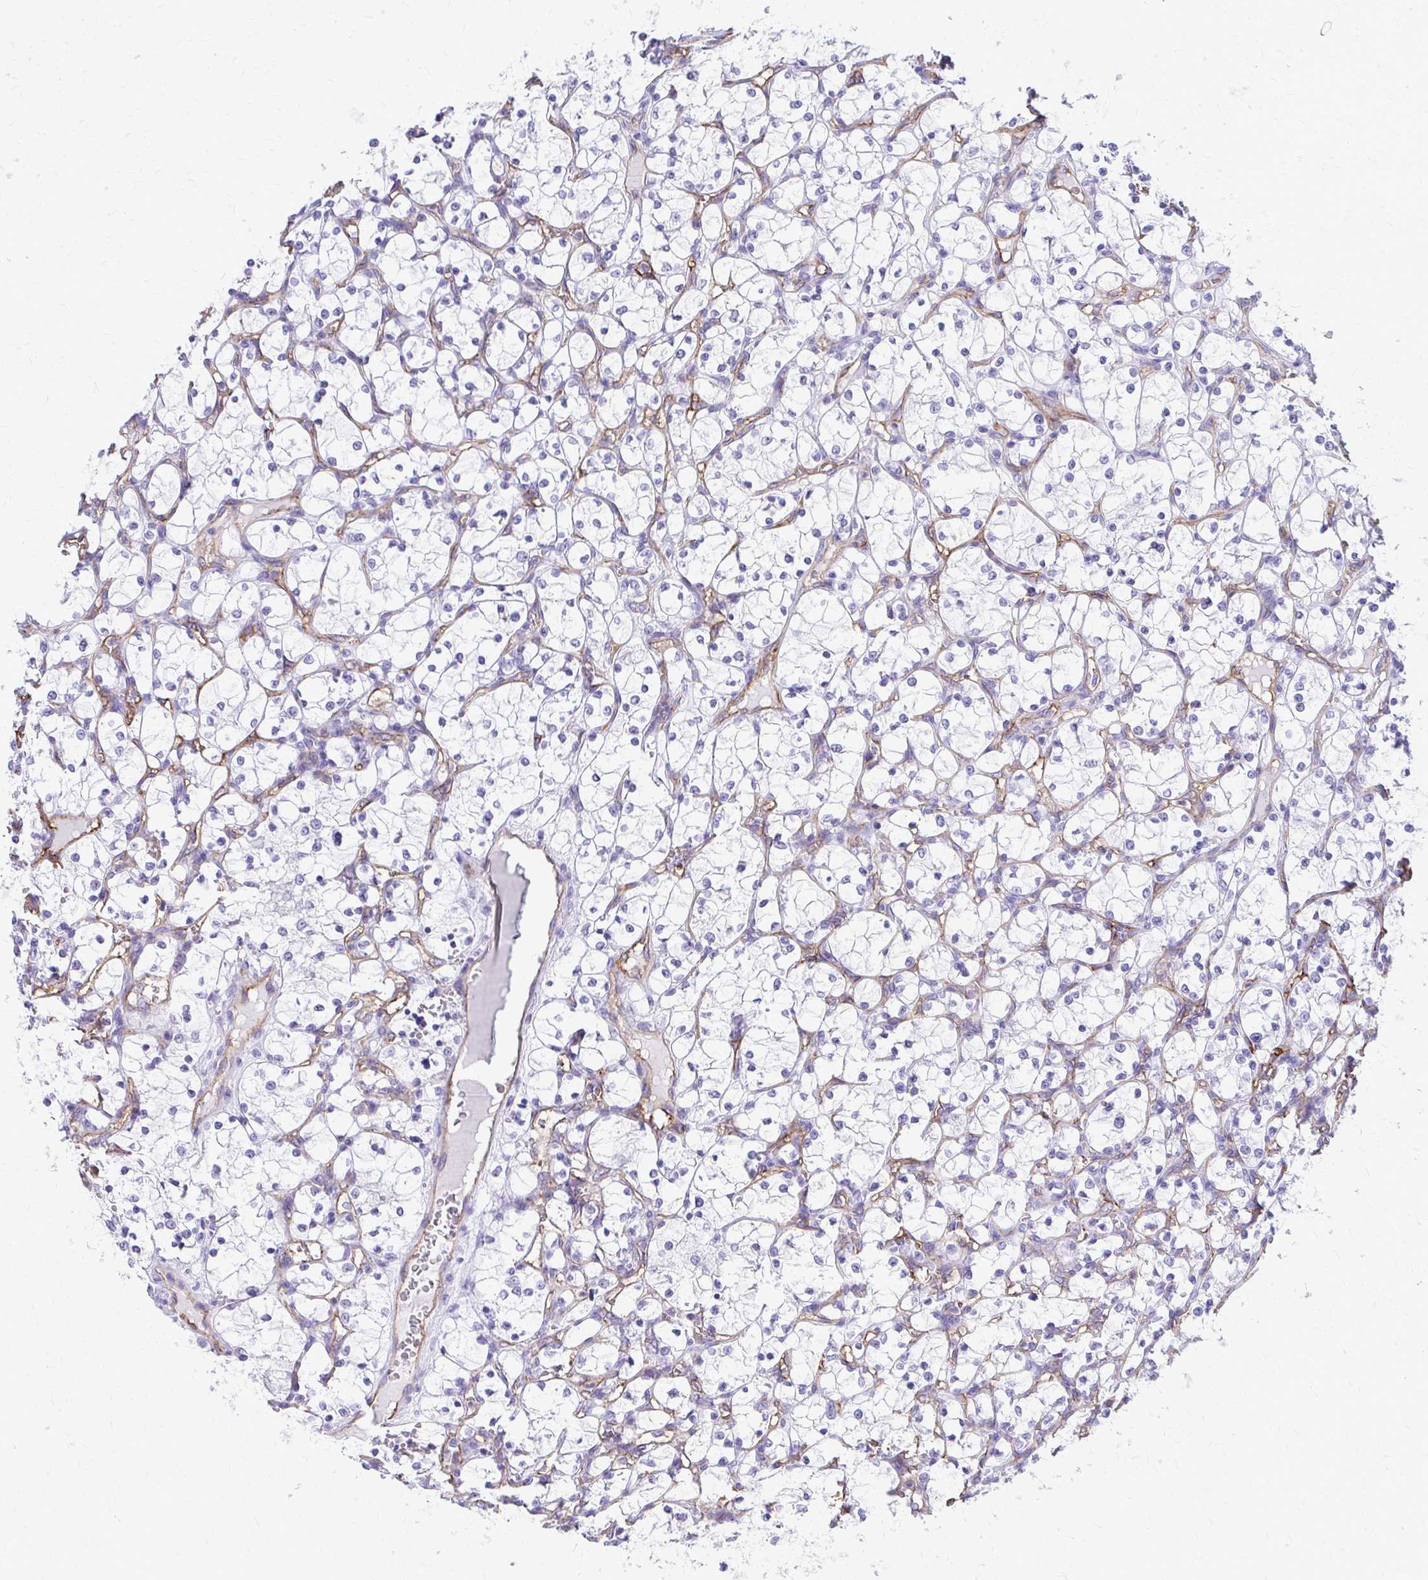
{"staining": {"intensity": "negative", "quantity": "none", "location": "none"}, "tissue": "renal cancer", "cell_type": "Tumor cells", "image_type": "cancer", "snomed": [{"axis": "morphology", "description": "Adenocarcinoma, NOS"}, {"axis": "topography", "description": "Kidney"}], "caption": "DAB immunohistochemical staining of renal cancer (adenocarcinoma) demonstrates no significant positivity in tumor cells. Nuclei are stained in blue.", "gene": "TPSG1", "patient": {"sex": "female", "age": 69}}